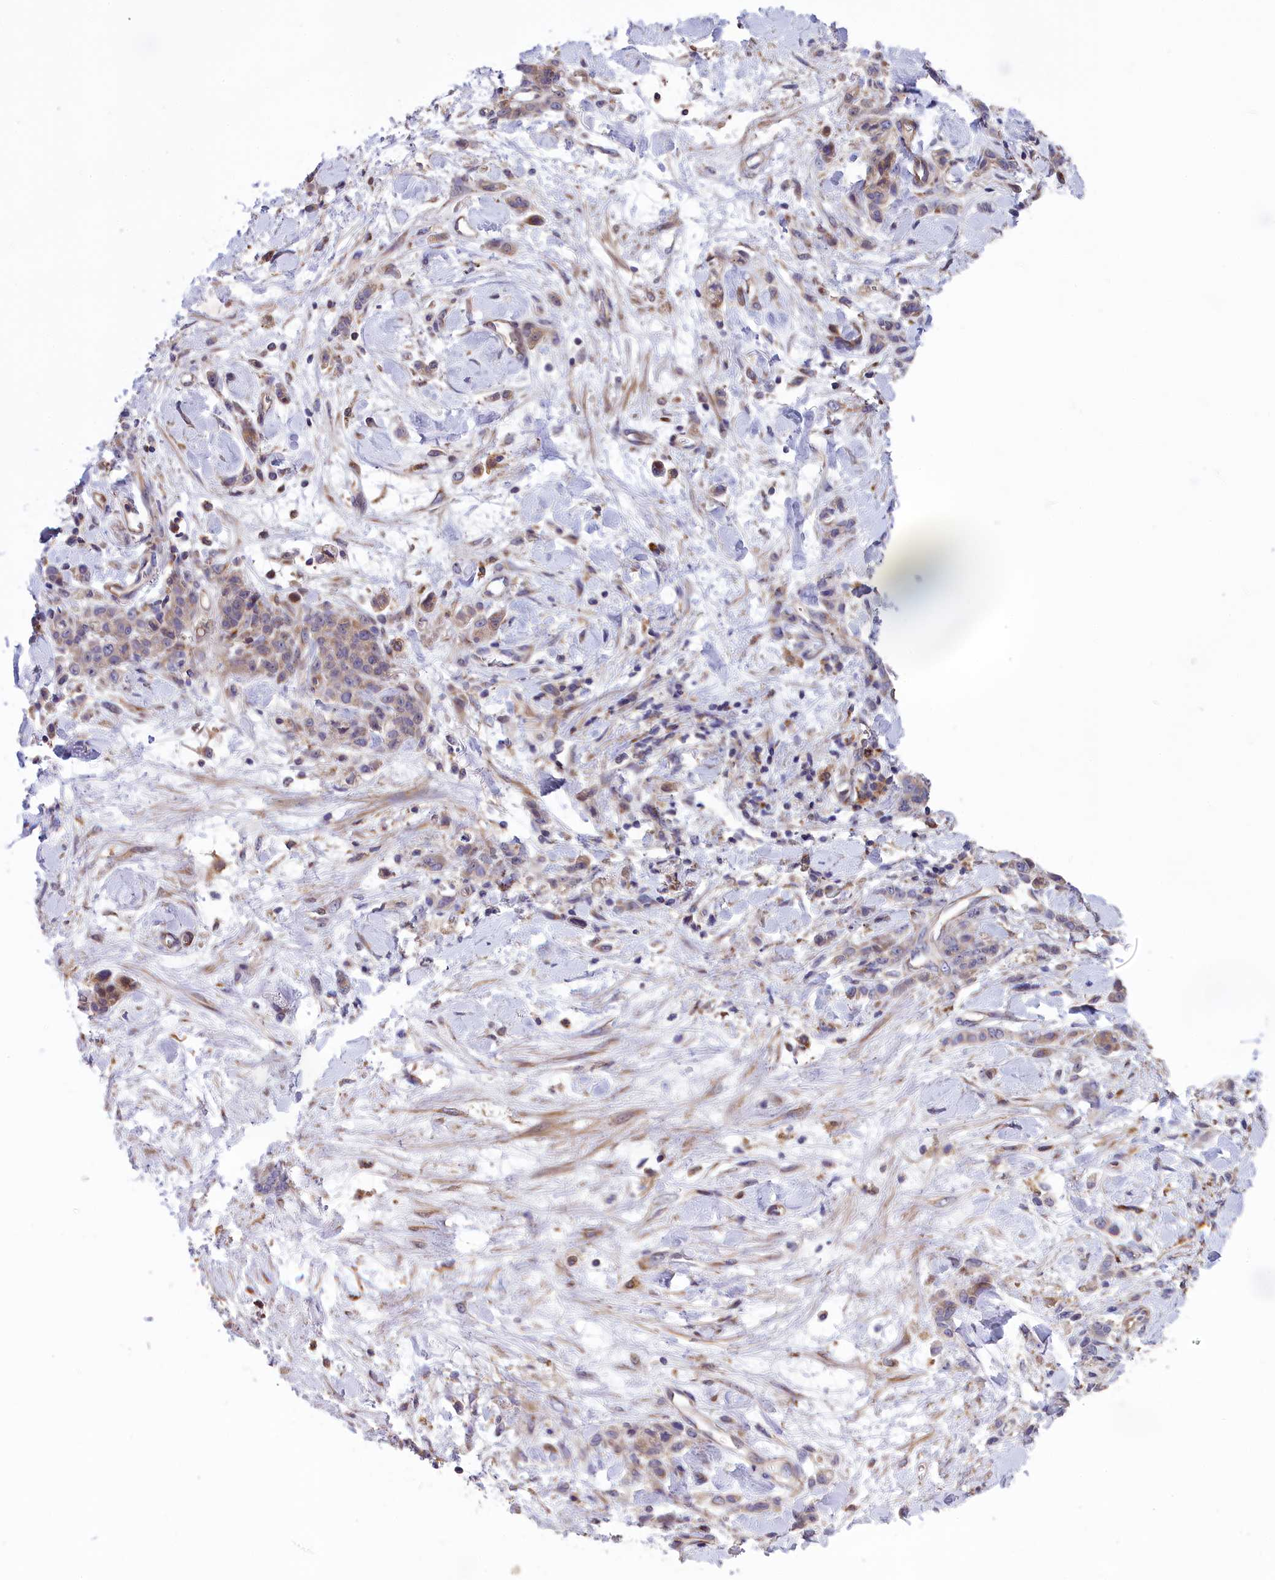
{"staining": {"intensity": "weak", "quantity": "<25%", "location": "cytoplasmic/membranous"}, "tissue": "stomach cancer", "cell_type": "Tumor cells", "image_type": "cancer", "snomed": [{"axis": "morphology", "description": "Normal tissue, NOS"}, {"axis": "morphology", "description": "Adenocarcinoma, NOS"}, {"axis": "topography", "description": "Stomach"}], "caption": "Immunohistochemistry (IHC) micrograph of neoplastic tissue: human stomach adenocarcinoma stained with DAB (3,3'-diaminobenzidine) shows no significant protein expression in tumor cells.", "gene": "BLTP2", "patient": {"sex": "male", "age": 82}}